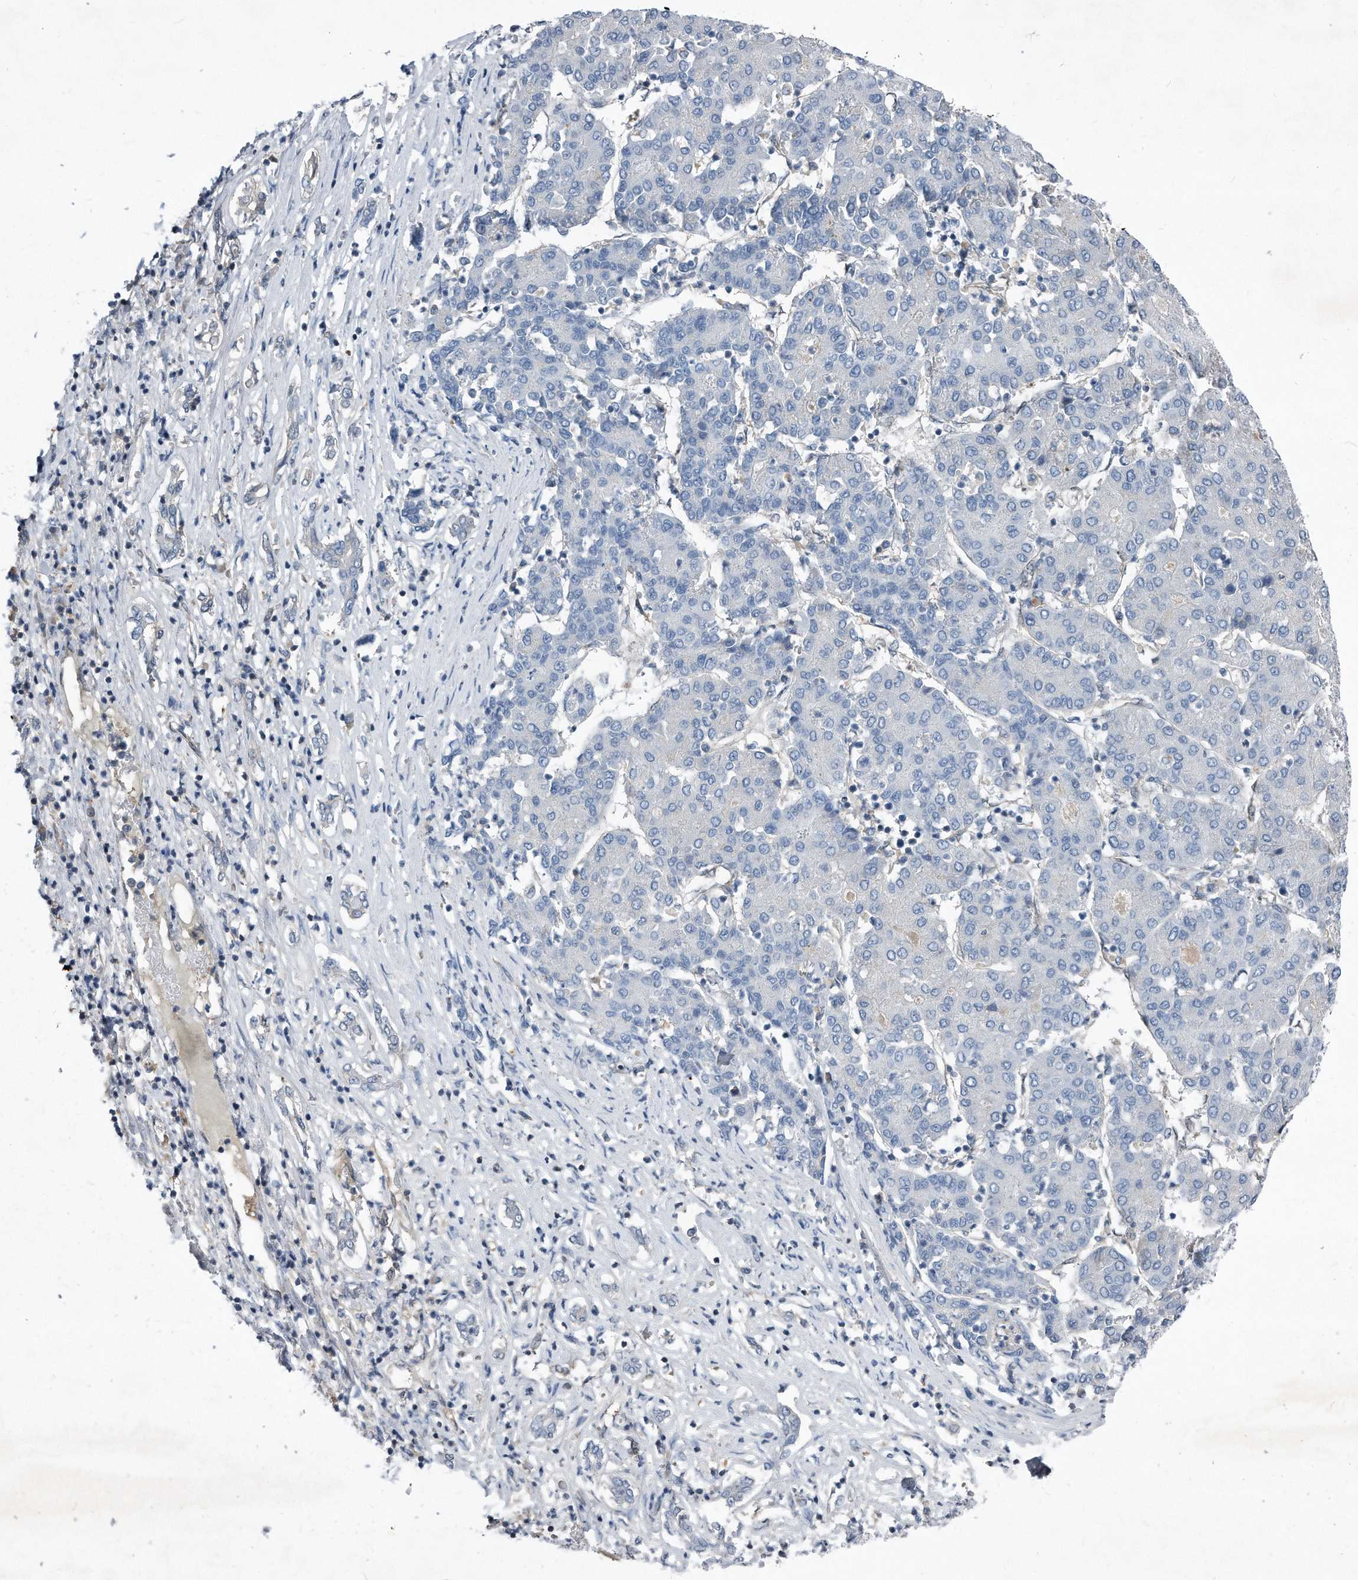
{"staining": {"intensity": "negative", "quantity": "none", "location": "none"}, "tissue": "liver cancer", "cell_type": "Tumor cells", "image_type": "cancer", "snomed": [{"axis": "morphology", "description": "Carcinoma, Hepatocellular, NOS"}, {"axis": "topography", "description": "Liver"}], "caption": "This photomicrograph is of liver cancer stained with immunohistochemistry to label a protein in brown with the nuclei are counter-stained blue. There is no staining in tumor cells.", "gene": "MAP2K6", "patient": {"sex": "male", "age": 65}}